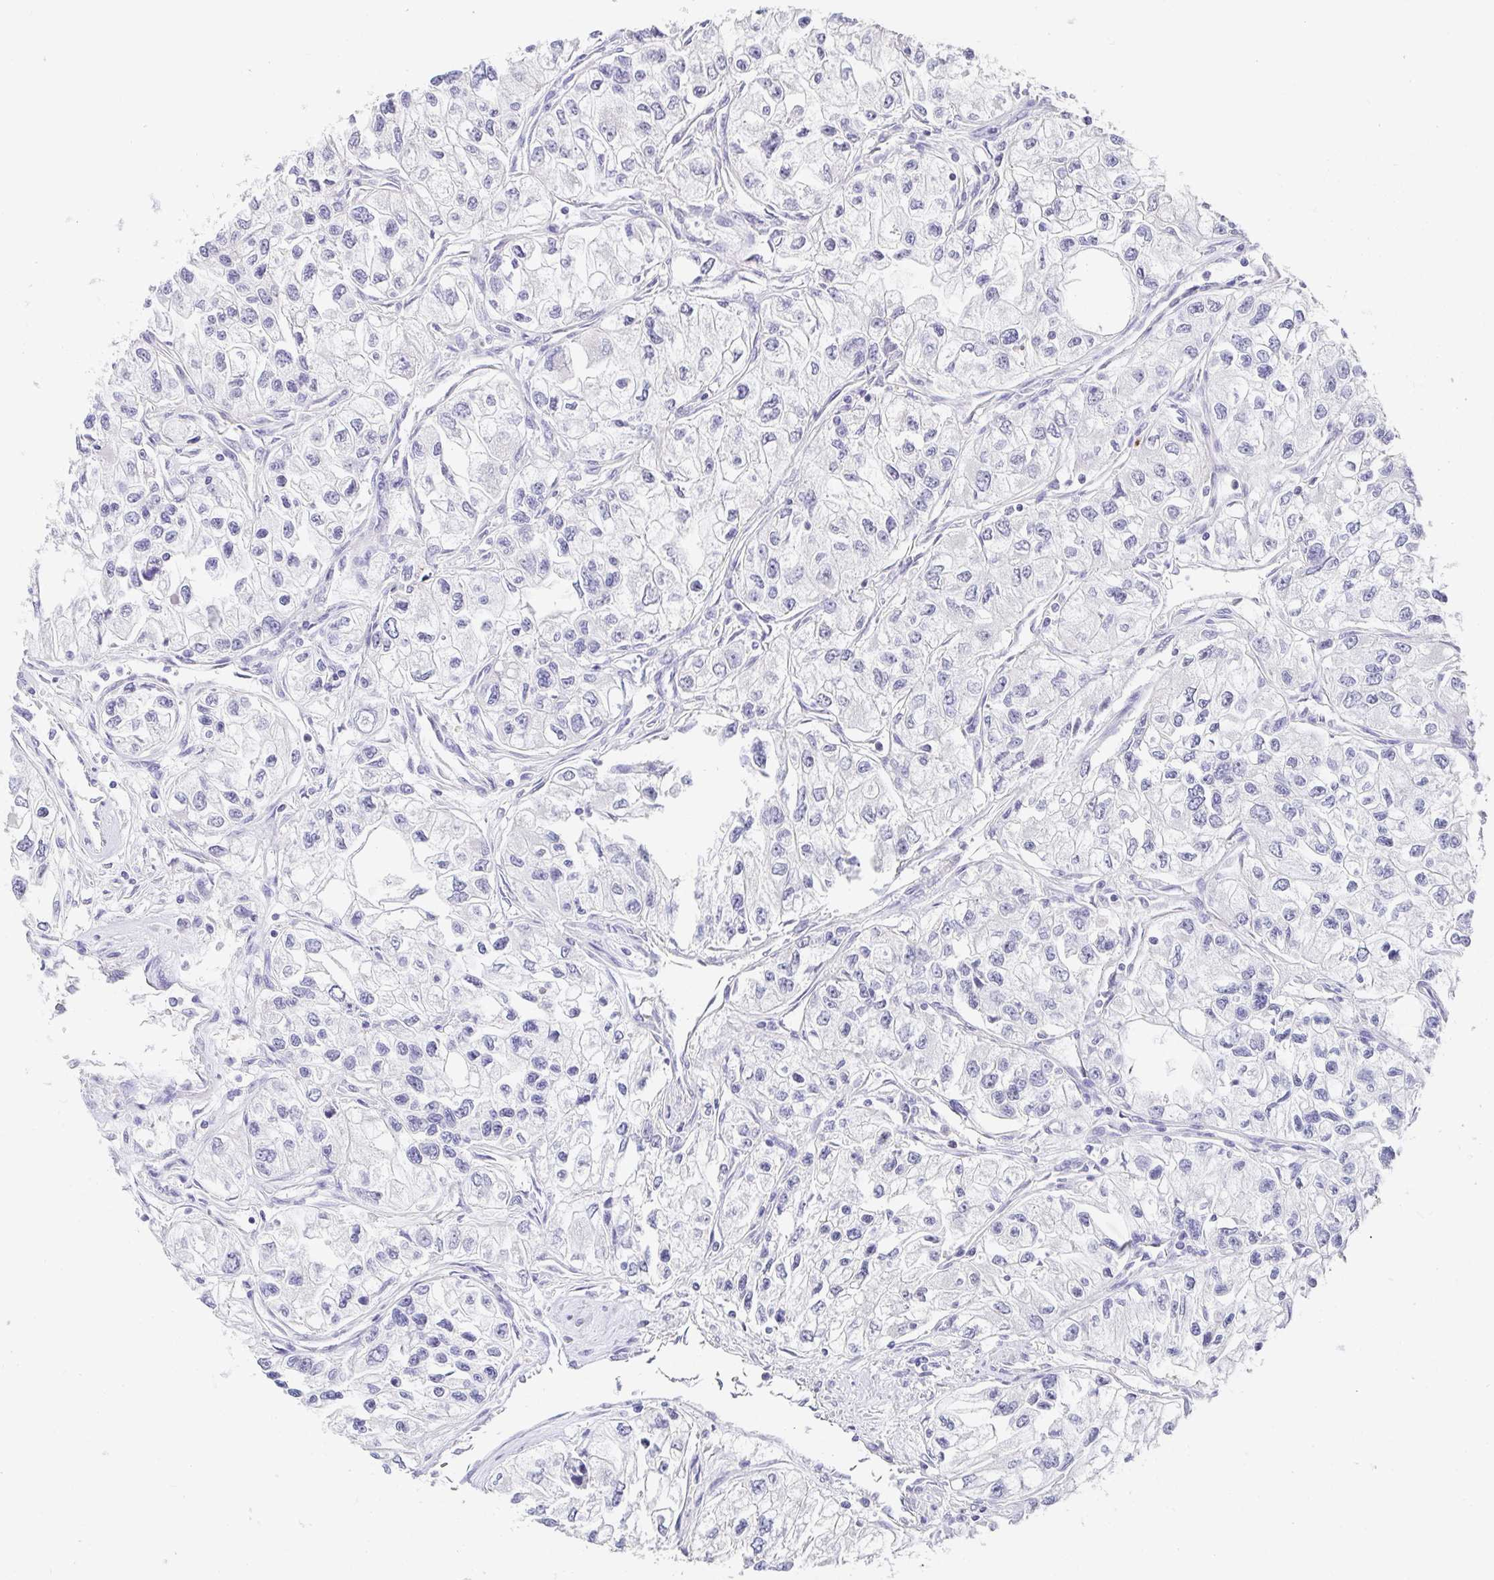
{"staining": {"intensity": "negative", "quantity": "none", "location": "none"}, "tissue": "renal cancer", "cell_type": "Tumor cells", "image_type": "cancer", "snomed": [{"axis": "morphology", "description": "Adenocarcinoma, NOS"}, {"axis": "topography", "description": "Kidney"}], "caption": "Tumor cells show no significant protein positivity in renal adenocarcinoma. Nuclei are stained in blue.", "gene": "PDX1", "patient": {"sex": "female", "age": 59}}